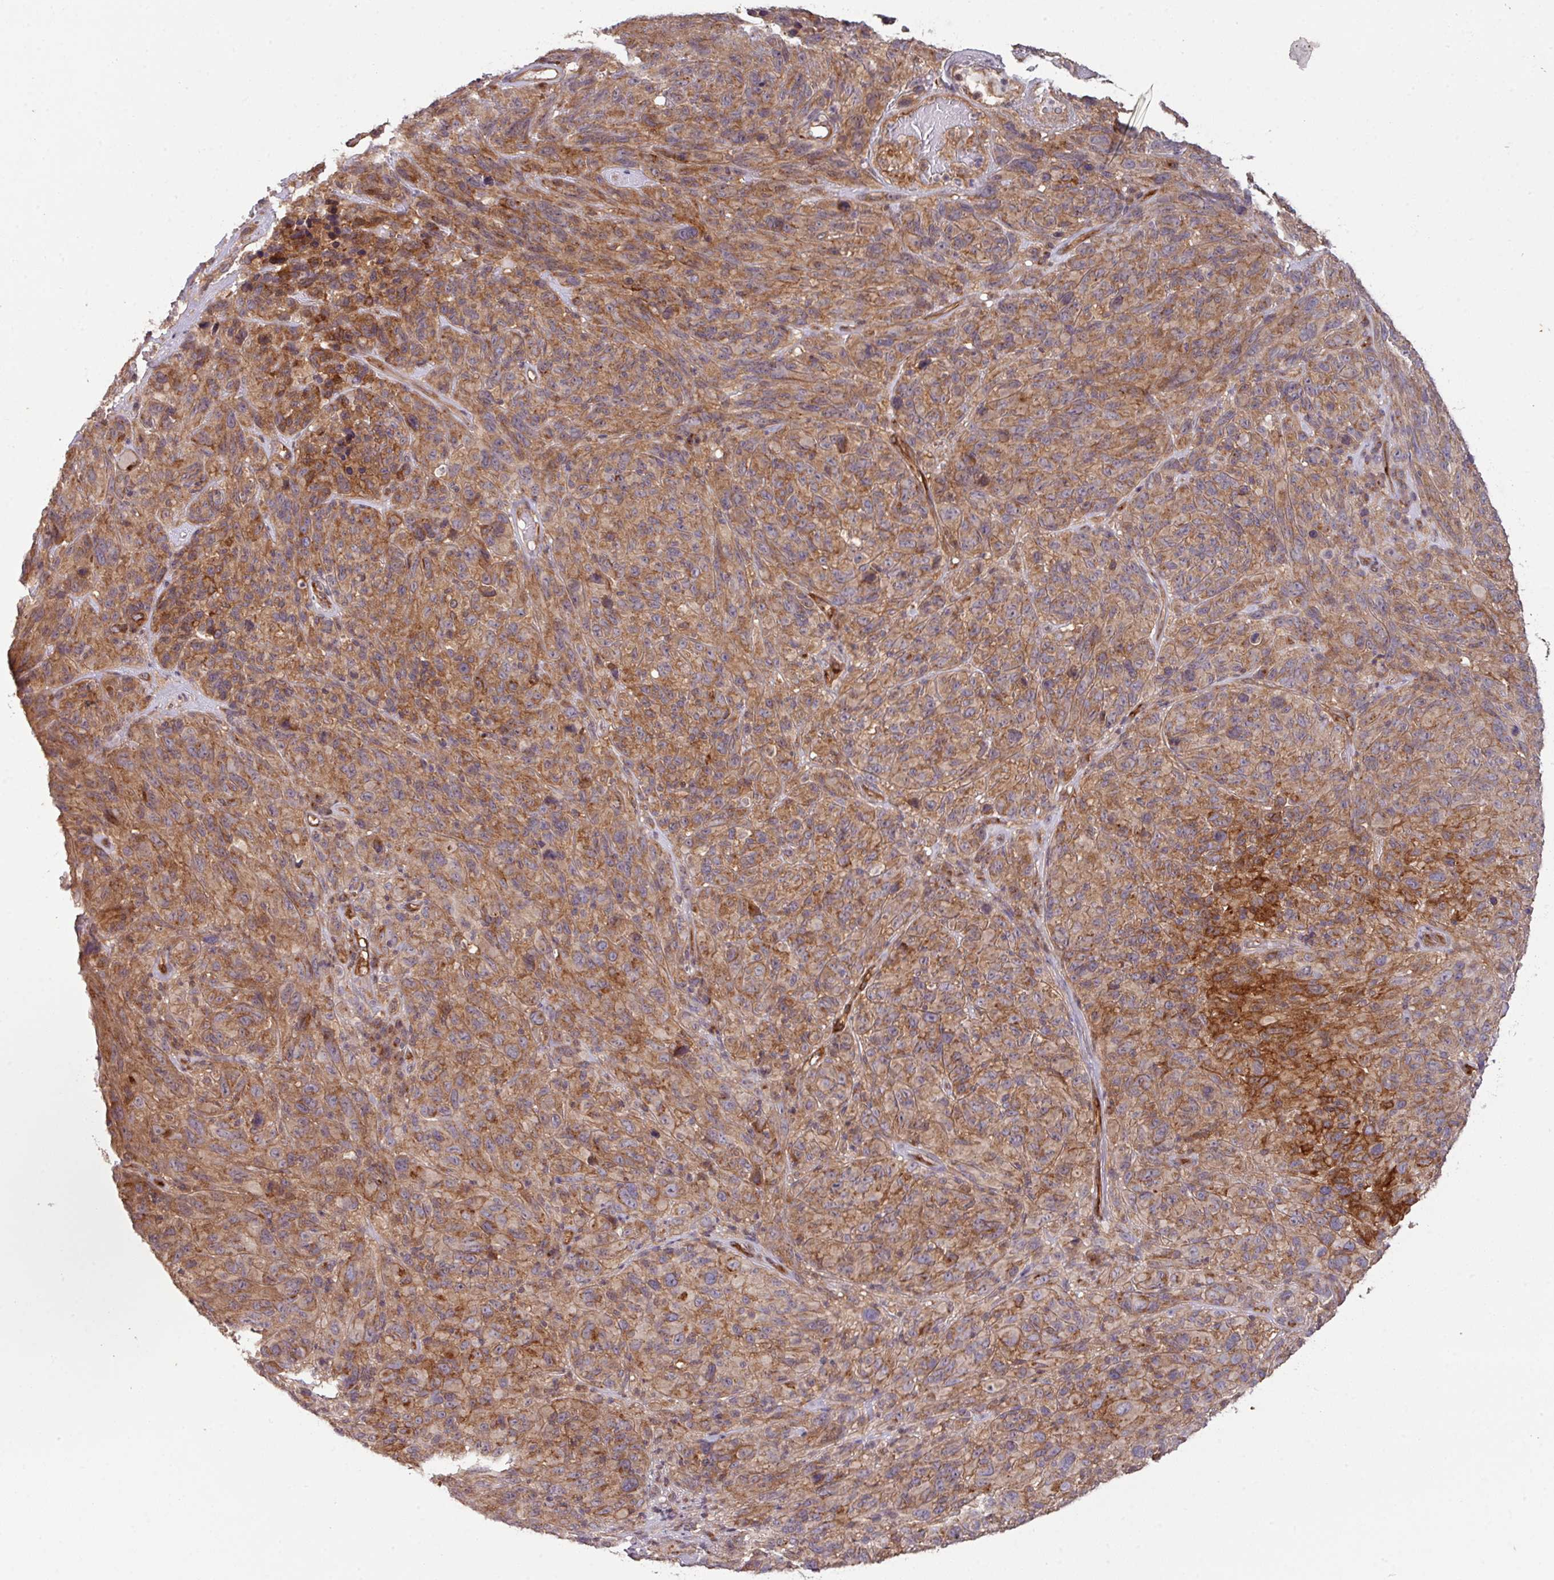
{"staining": {"intensity": "moderate", "quantity": ">75%", "location": "cytoplasmic/membranous"}, "tissue": "melanoma", "cell_type": "Tumor cells", "image_type": "cancer", "snomed": [{"axis": "morphology", "description": "Malignant melanoma, NOS"}, {"axis": "topography", "description": "Skin of head"}], "caption": "Malignant melanoma stained with a brown dye shows moderate cytoplasmic/membranous positive positivity in approximately >75% of tumor cells.", "gene": "CYFIP2", "patient": {"sex": "male", "age": 96}}